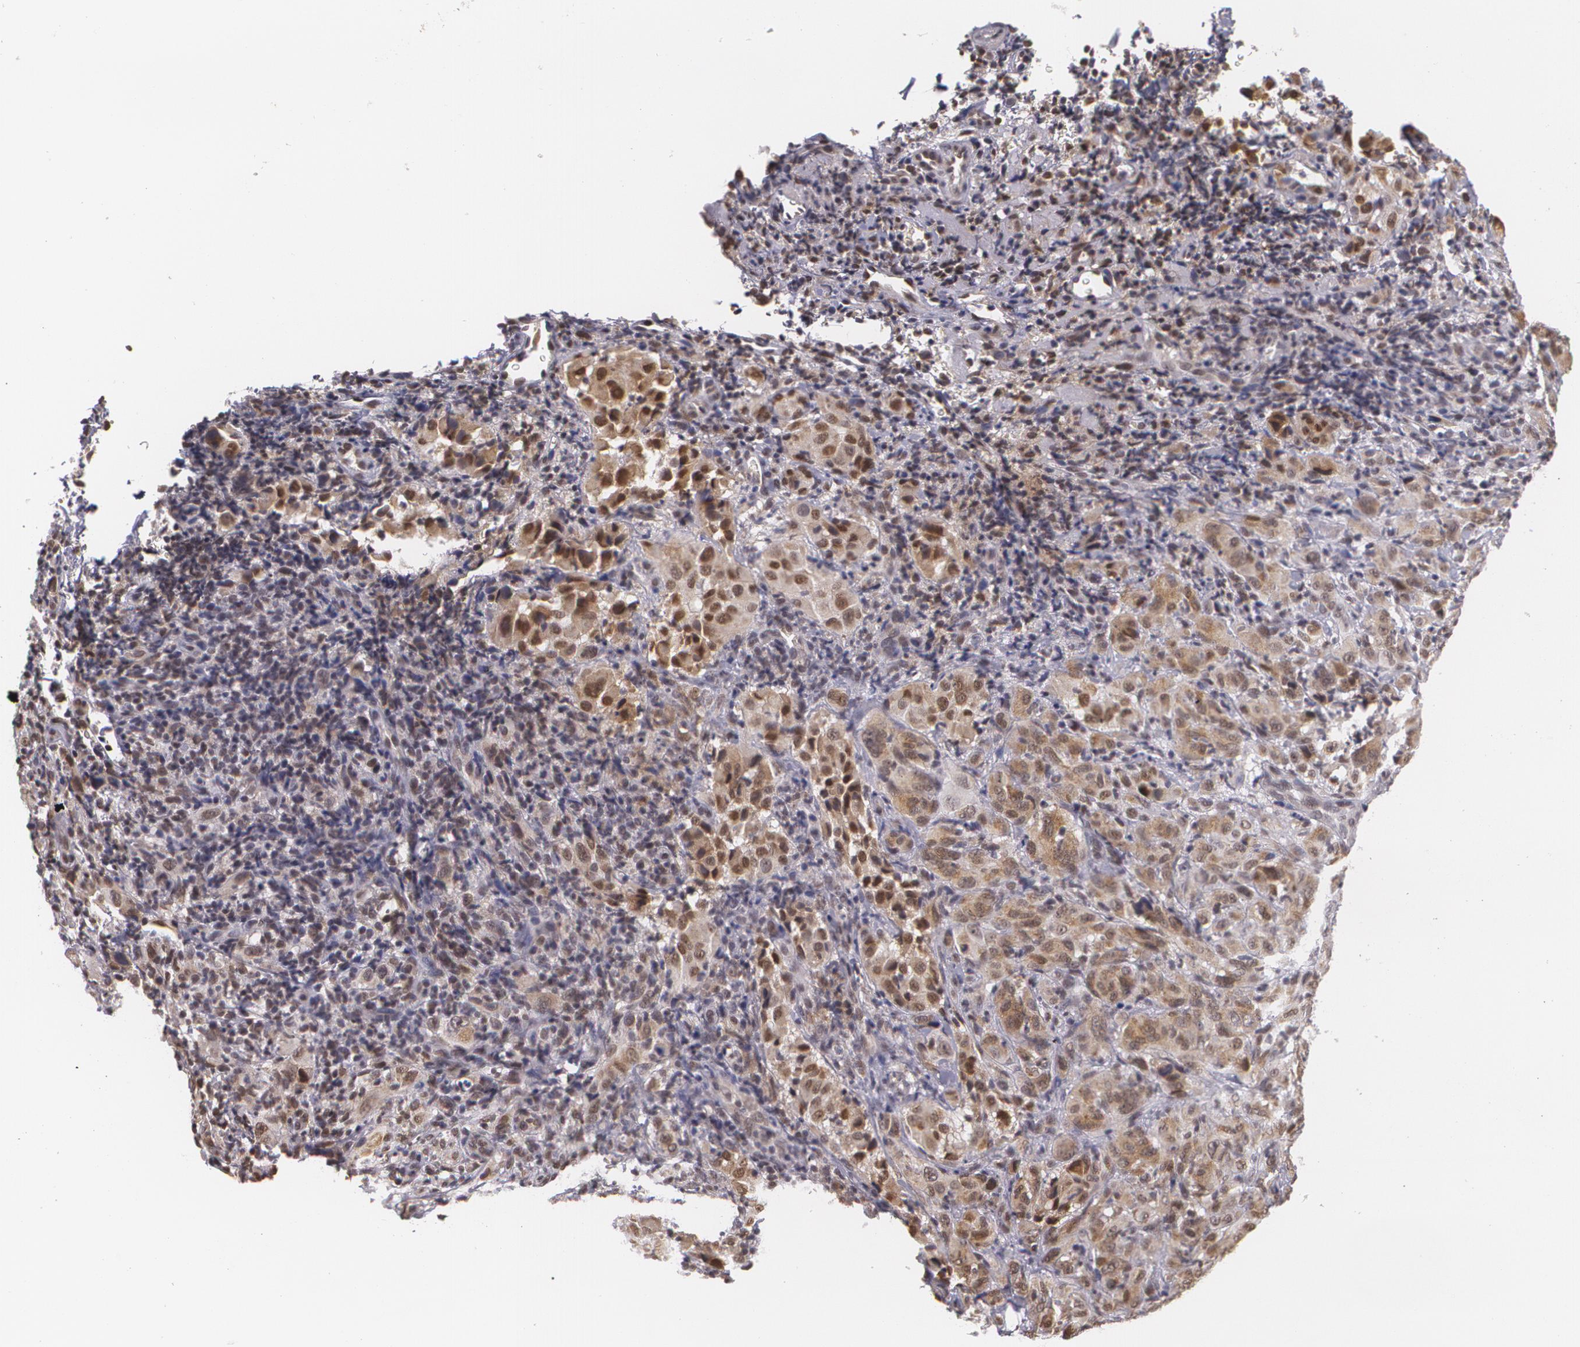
{"staining": {"intensity": "moderate", "quantity": "25%-75%", "location": "cytoplasmic/membranous,nuclear"}, "tissue": "melanoma", "cell_type": "Tumor cells", "image_type": "cancer", "snomed": [{"axis": "morphology", "description": "Malignant melanoma, NOS"}, {"axis": "topography", "description": "Skin"}], "caption": "Melanoma was stained to show a protein in brown. There is medium levels of moderate cytoplasmic/membranous and nuclear staining in about 25%-75% of tumor cells.", "gene": "ALX1", "patient": {"sex": "male", "age": 75}}